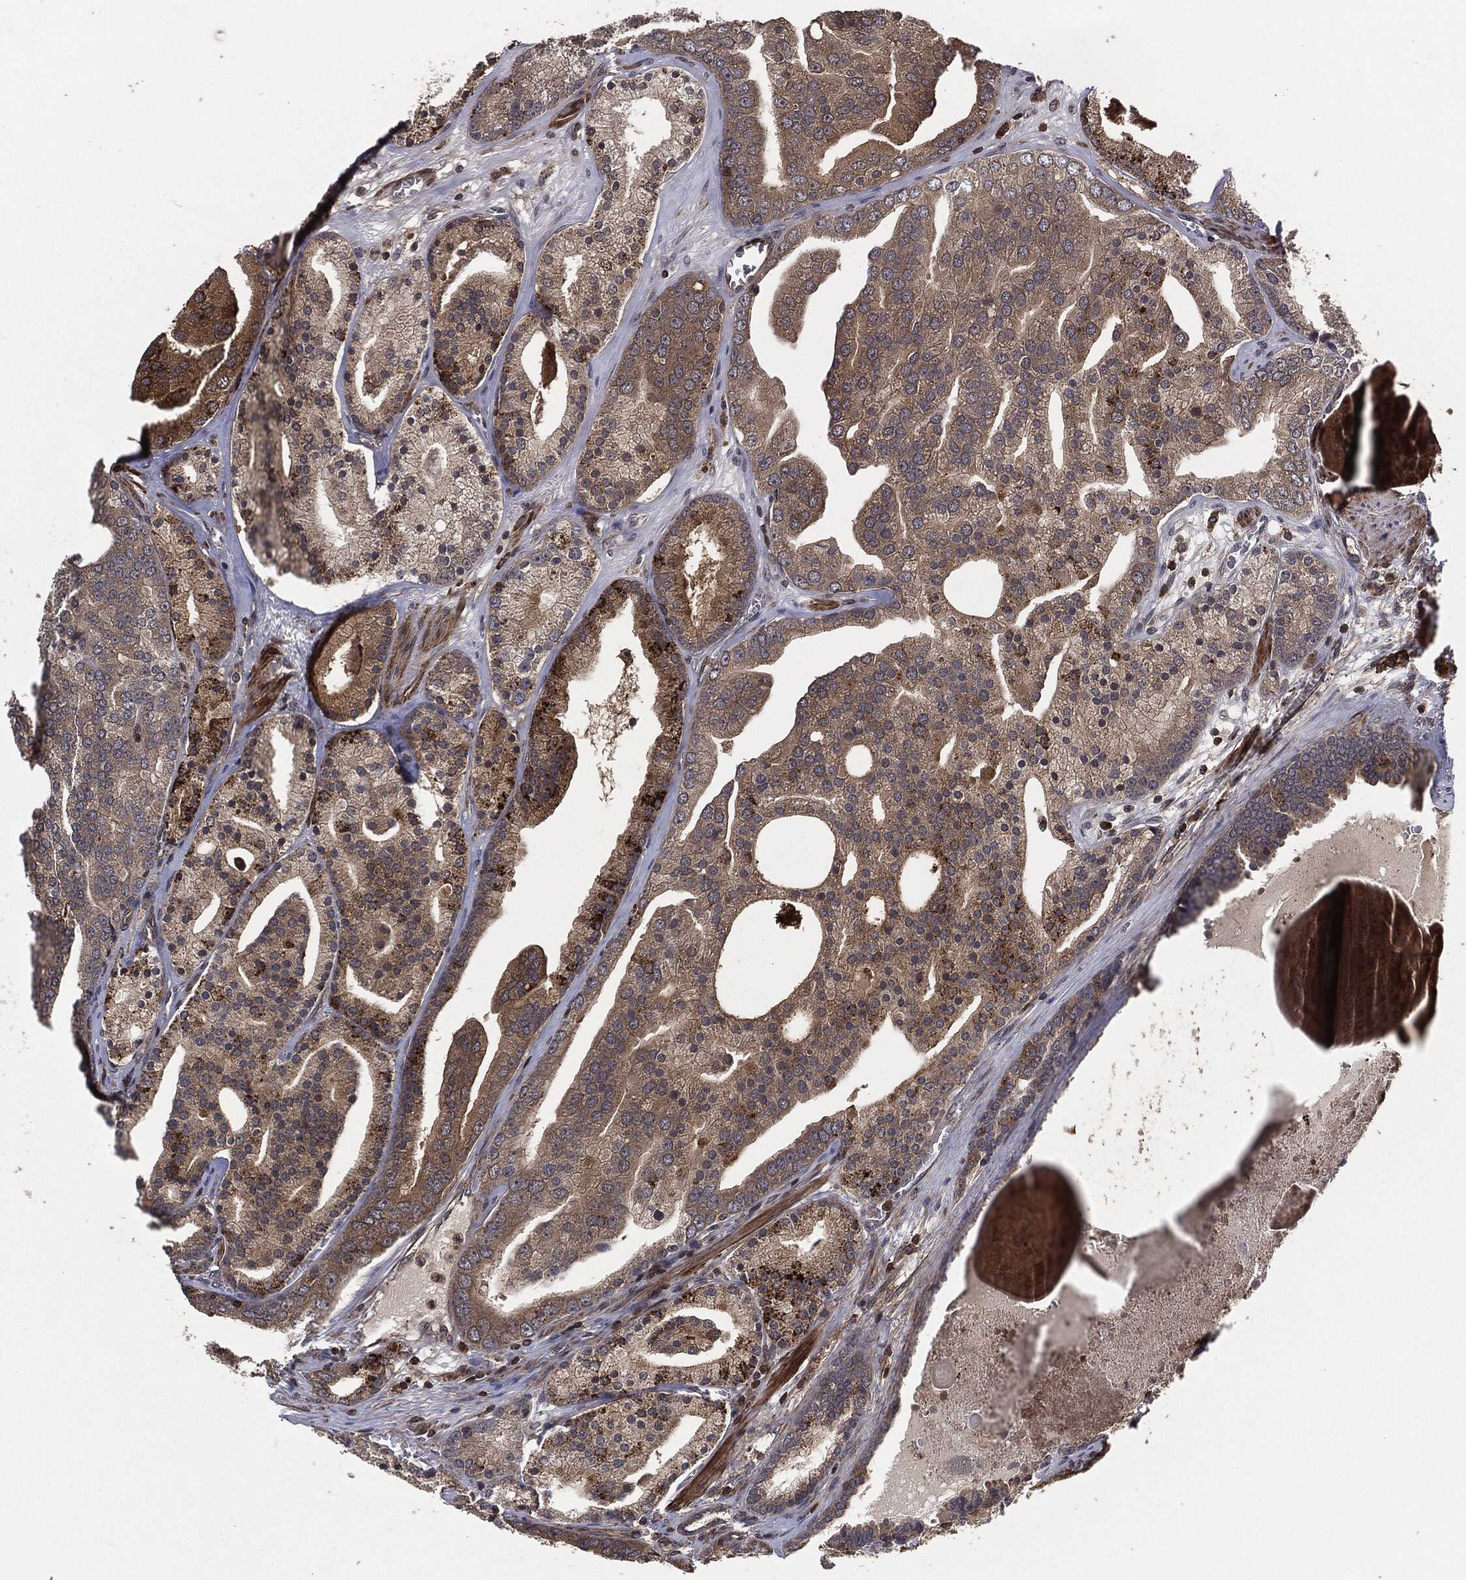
{"staining": {"intensity": "weak", "quantity": ">75%", "location": "cytoplasmic/membranous"}, "tissue": "prostate cancer", "cell_type": "Tumor cells", "image_type": "cancer", "snomed": [{"axis": "morphology", "description": "Adenocarcinoma, NOS"}, {"axis": "topography", "description": "Prostate"}], "caption": "Immunohistochemical staining of adenocarcinoma (prostate) demonstrates low levels of weak cytoplasmic/membranous protein expression in approximately >75% of tumor cells.", "gene": "UBR1", "patient": {"sex": "male", "age": 69}}